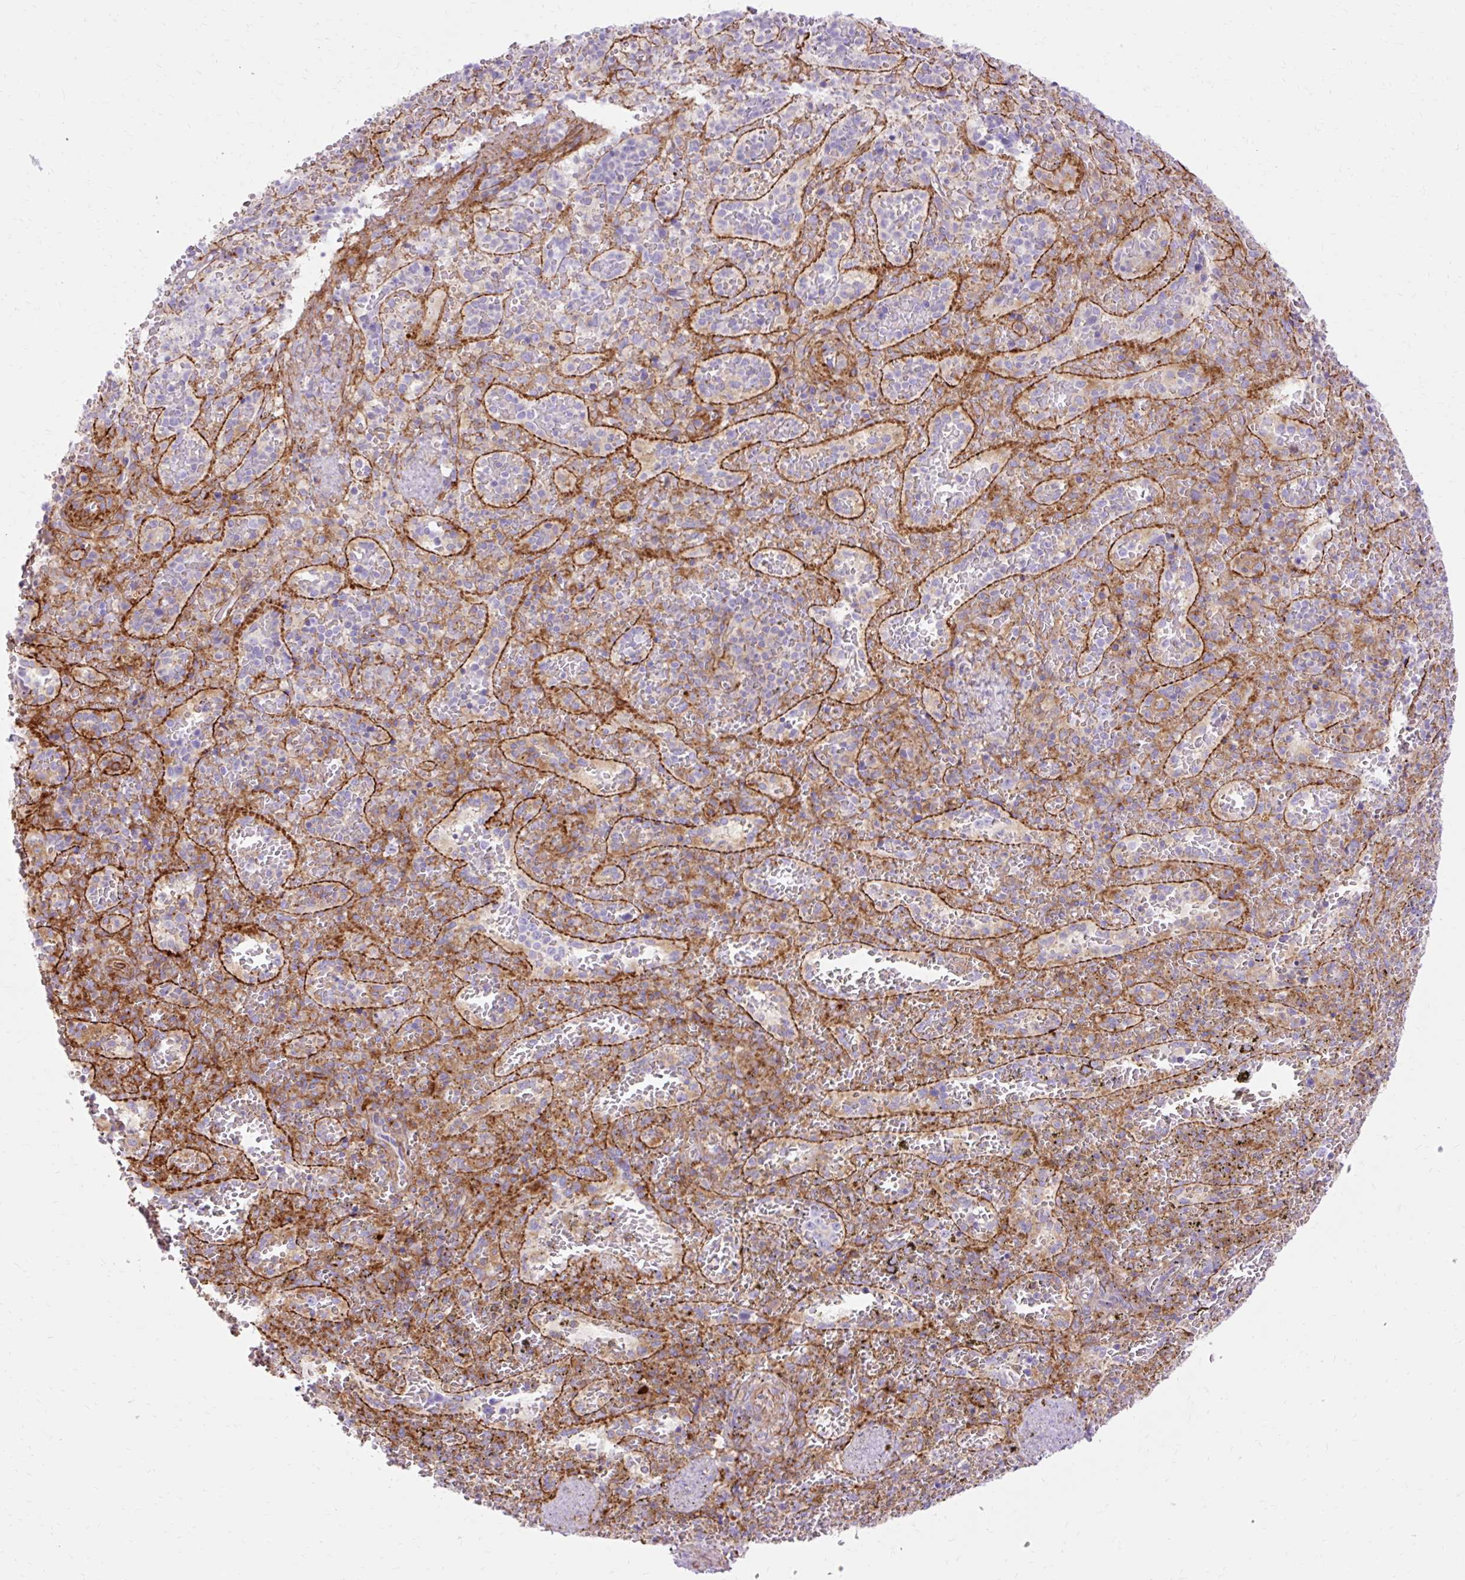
{"staining": {"intensity": "moderate", "quantity": "25%-75%", "location": "cytoplasmic/membranous"}, "tissue": "spleen", "cell_type": "Cells in red pulp", "image_type": "normal", "snomed": [{"axis": "morphology", "description": "Normal tissue, NOS"}, {"axis": "topography", "description": "Spleen"}], "caption": "Cells in red pulp reveal medium levels of moderate cytoplasmic/membranous expression in approximately 25%-75% of cells in normal human spleen.", "gene": "CORO7", "patient": {"sex": "female", "age": 50}}